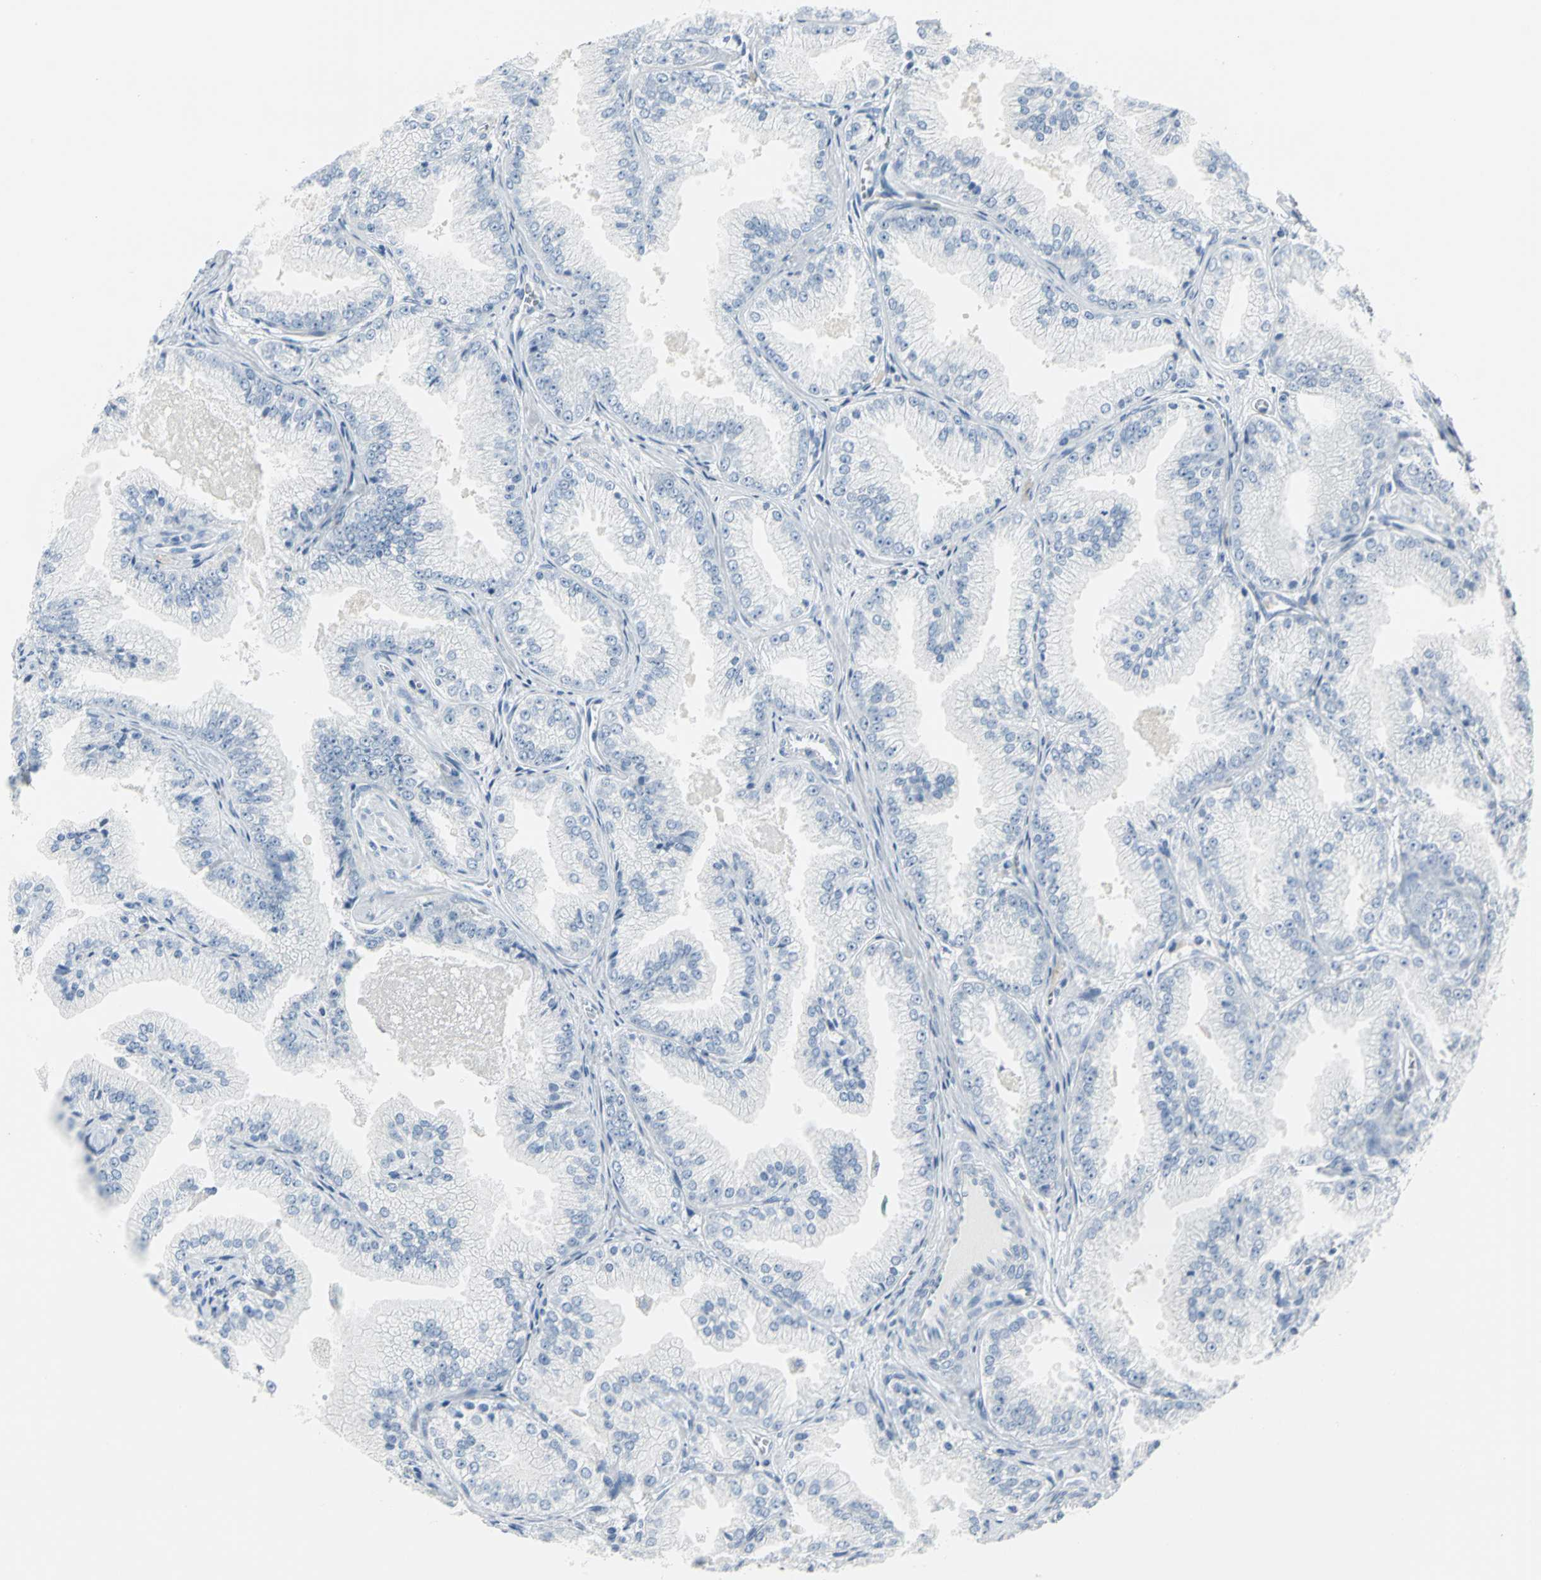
{"staining": {"intensity": "negative", "quantity": "none", "location": "none"}, "tissue": "prostate cancer", "cell_type": "Tumor cells", "image_type": "cancer", "snomed": [{"axis": "morphology", "description": "Adenocarcinoma, High grade"}, {"axis": "topography", "description": "Prostate"}], "caption": "Immunohistochemistry micrograph of adenocarcinoma (high-grade) (prostate) stained for a protein (brown), which demonstrates no staining in tumor cells.", "gene": "MCM3", "patient": {"sex": "male", "age": 61}}